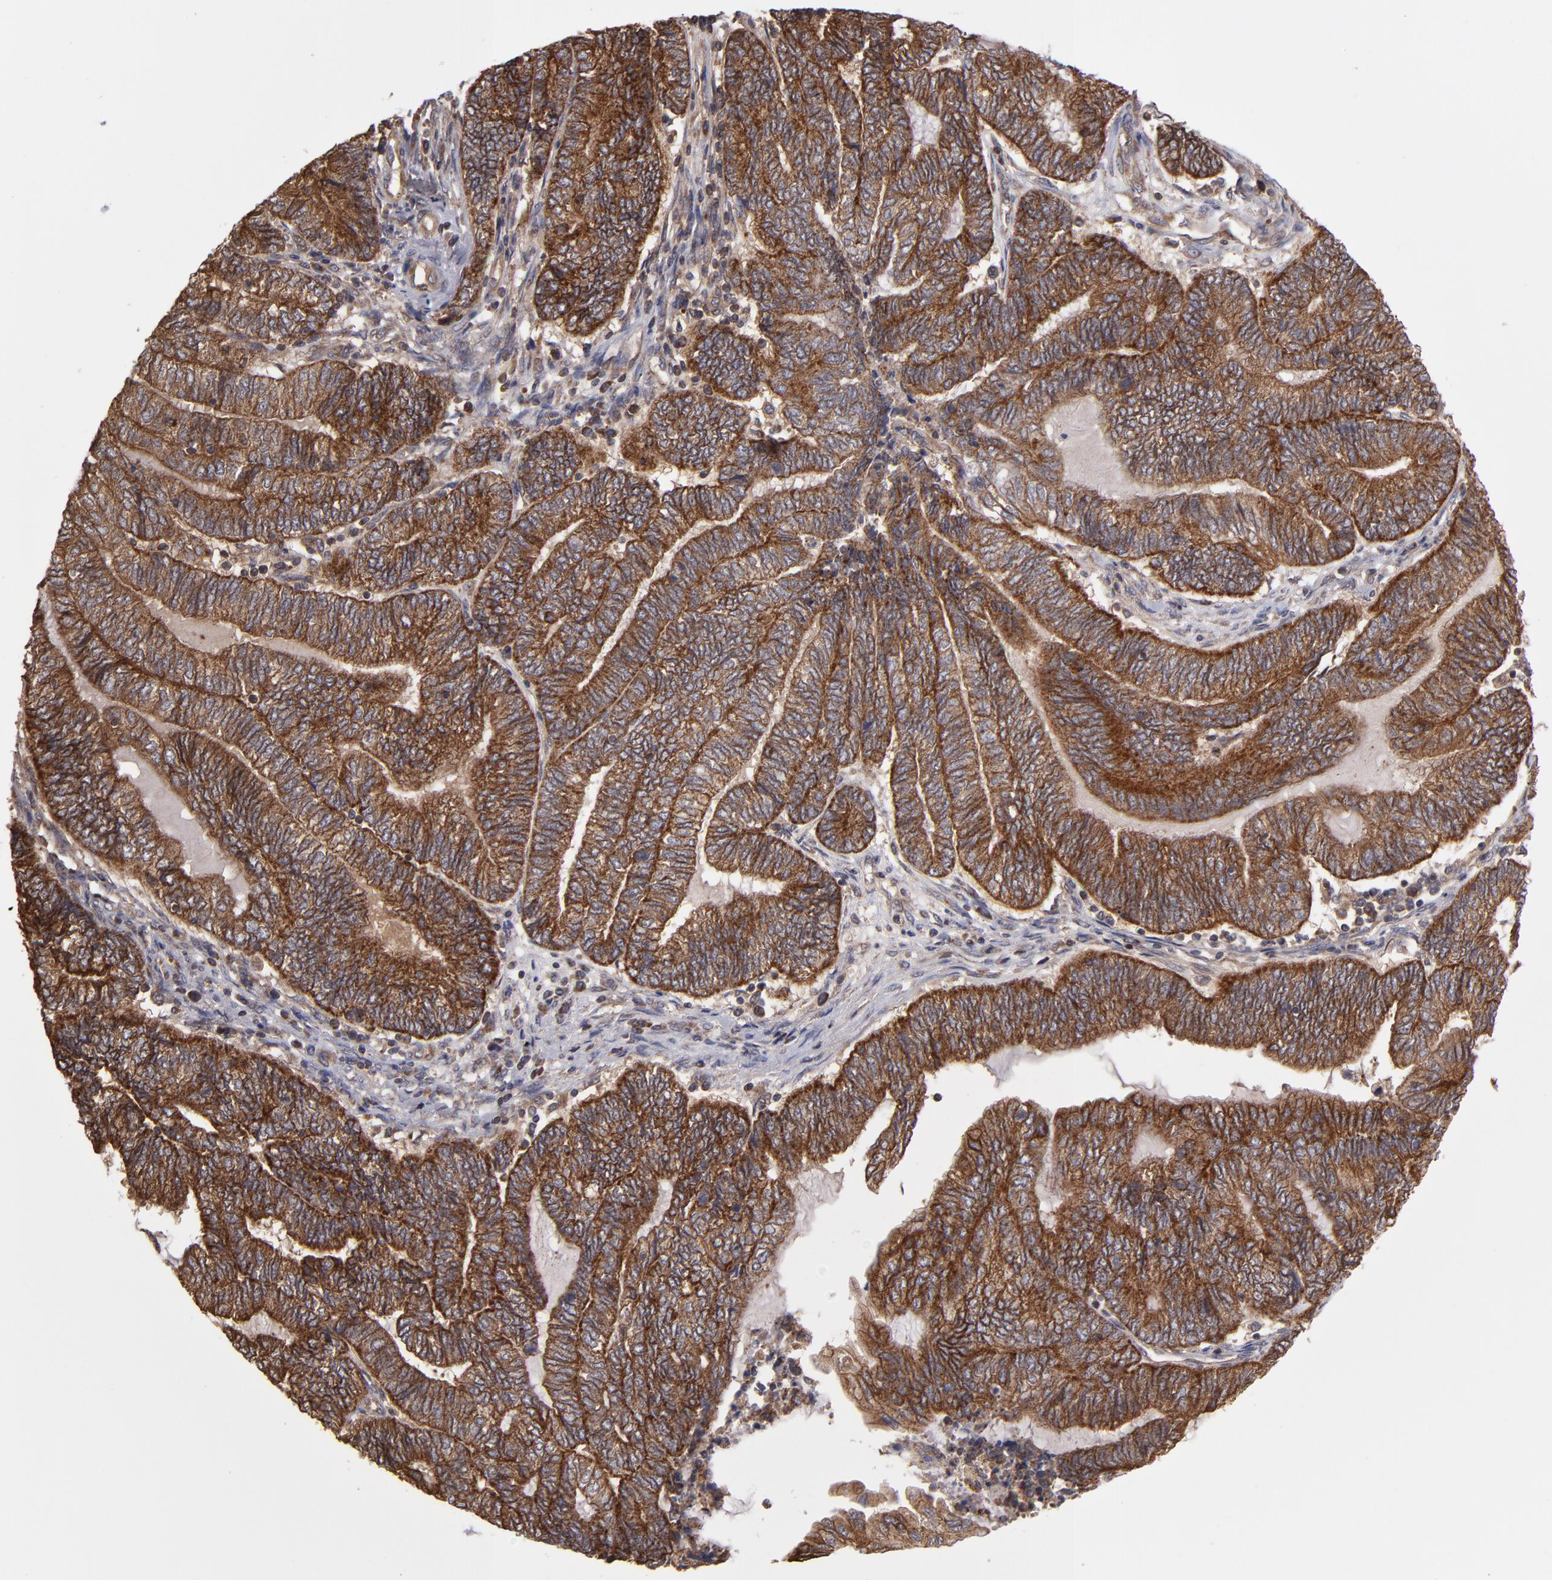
{"staining": {"intensity": "strong", "quantity": ">75%", "location": "cytoplasmic/membranous"}, "tissue": "endometrial cancer", "cell_type": "Tumor cells", "image_type": "cancer", "snomed": [{"axis": "morphology", "description": "Adenocarcinoma, NOS"}, {"axis": "topography", "description": "Uterus"}, {"axis": "topography", "description": "Endometrium"}], "caption": "DAB immunohistochemical staining of endometrial adenocarcinoma shows strong cytoplasmic/membranous protein staining in about >75% of tumor cells.", "gene": "RPS6KA6", "patient": {"sex": "female", "age": 70}}